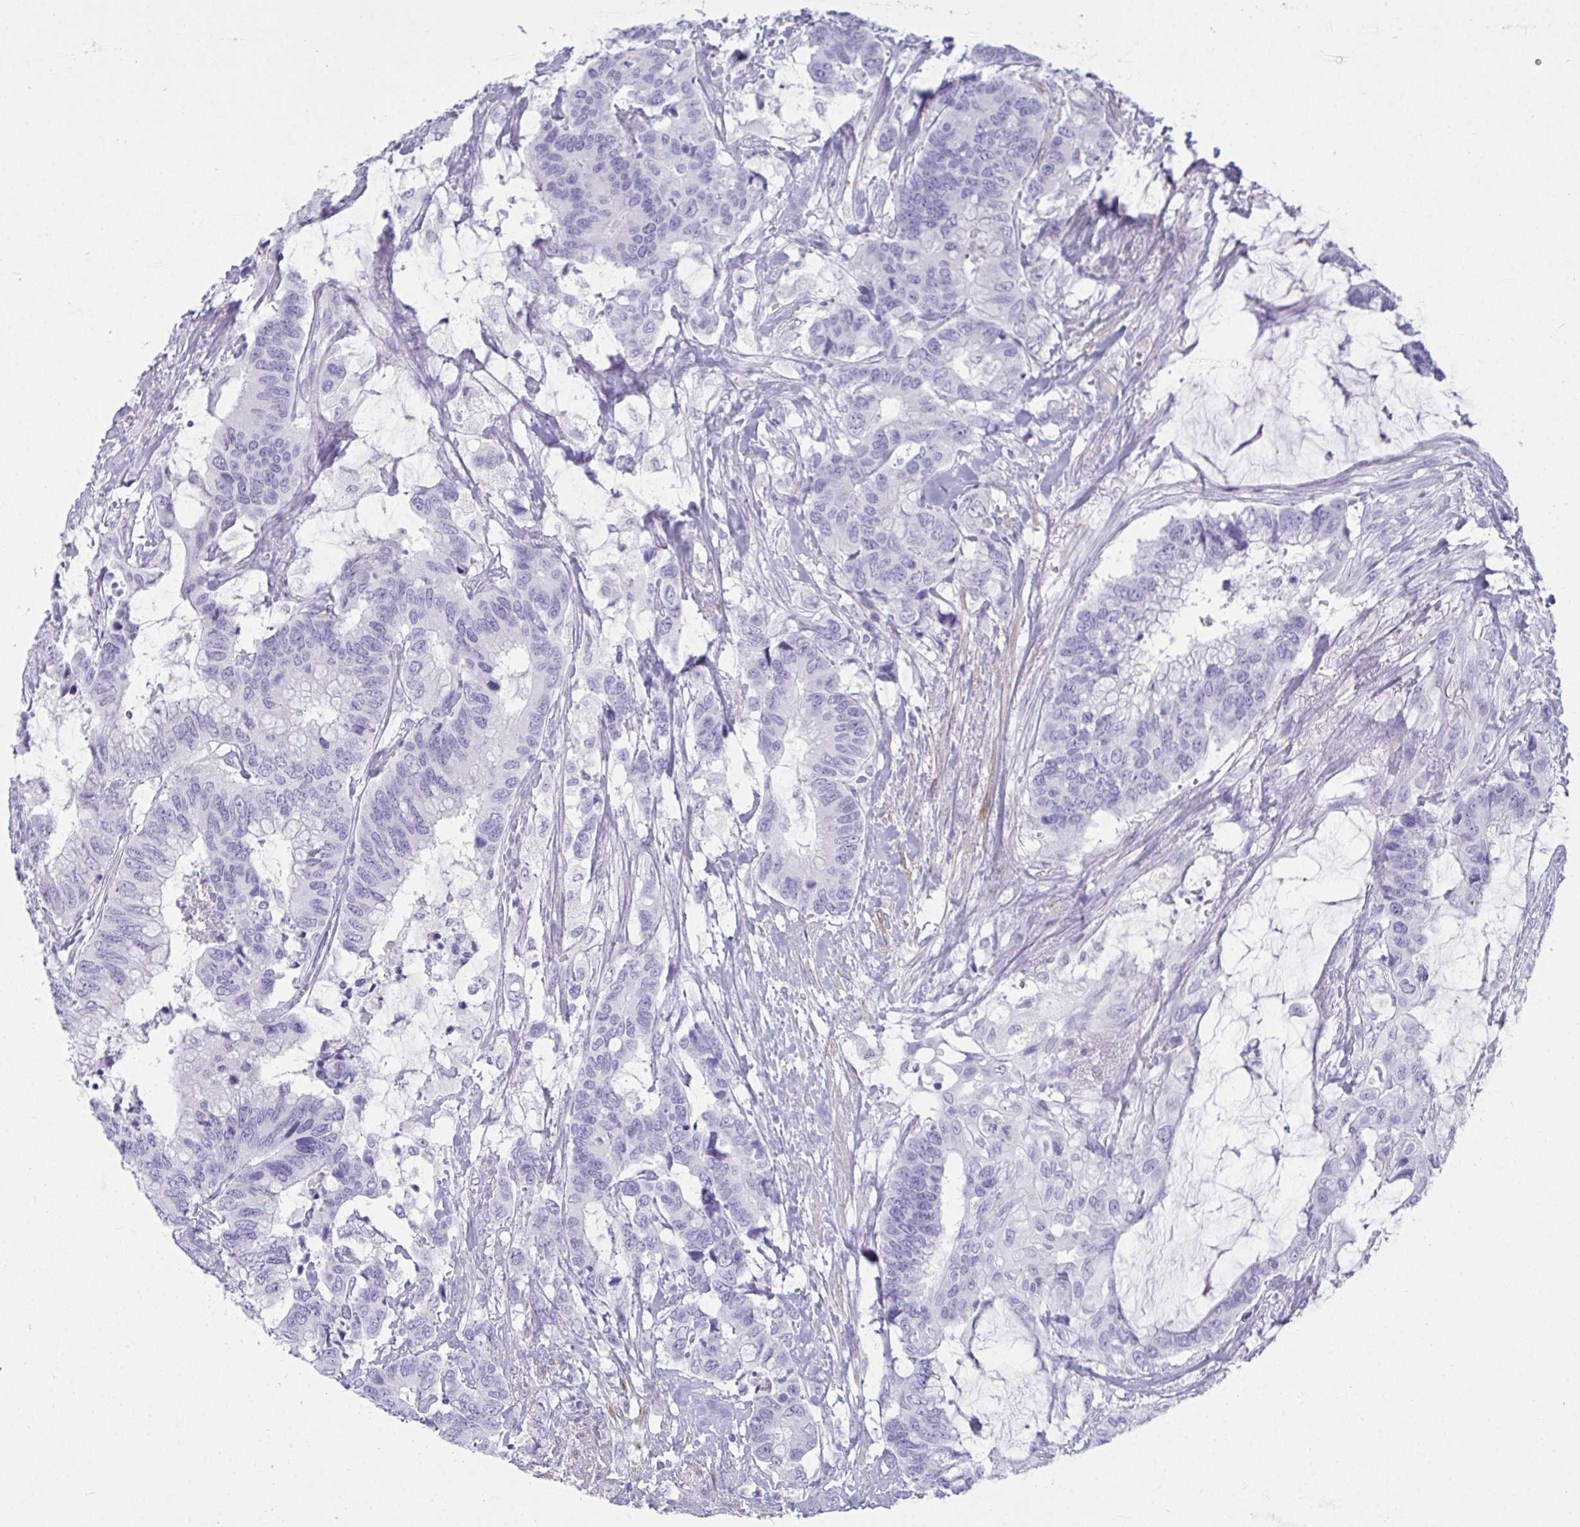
{"staining": {"intensity": "negative", "quantity": "none", "location": "none"}, "tissue": "colorectal cancer", "cell_type": "Tumor cells", "image_type": "cancer", "snomed": [{"axis": "morphology", "description": "Adenocarcinoma, NOS"}, {"axis": "topography", "description": "Rectum"}], "caption": "Immunohistochemical staining of human colorectal adenocarcinoma demonstrates no significant expression in tumor cells.", "gene": "HSPB6", "patient": {"sex": "female", "age": 59}}